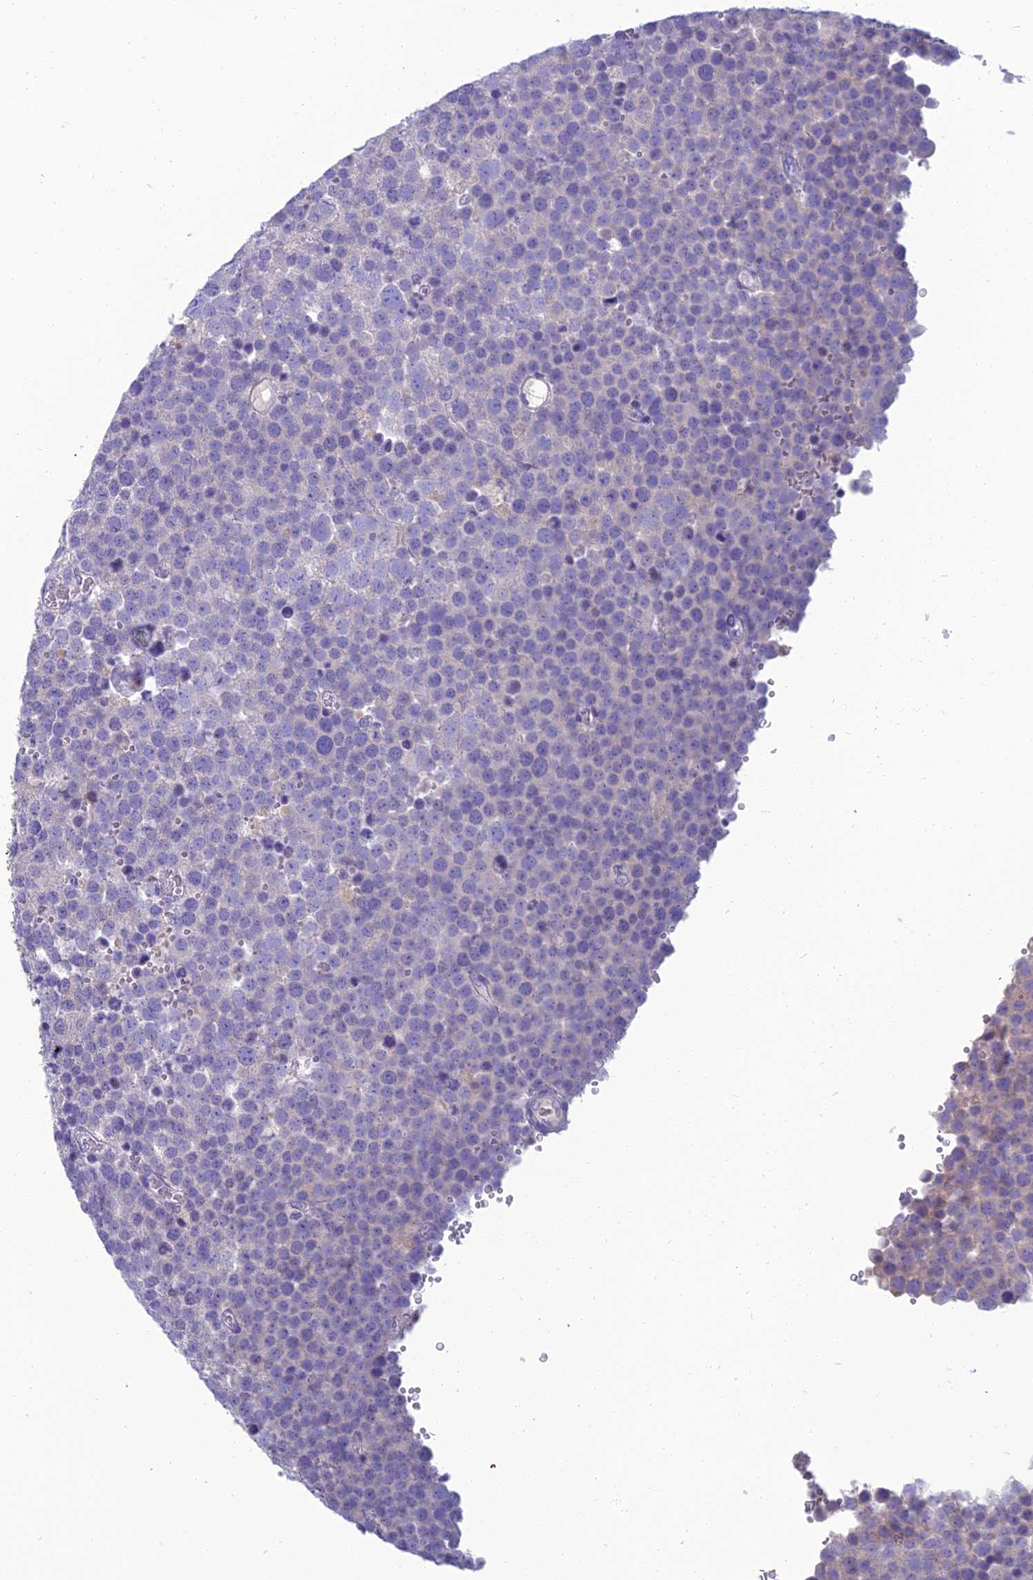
{"staining": {"intensity": "negative", "quantity": "none", "location": "none"}, "tissue": "testis cancer", "cell_type": "Tumor cells", "image_type": "cancer", "snomed": [{"axis": "morphology", "description": "Seminoma, NOS"}, {"axis": "topography", "description": "Testis"}], "caption": "Immunohistochemical staining of testis seminoma reveals no significant positivity in tumor cells.", "gene": "SPTLC3", "patient": {"sex": "male", "age": 71}}